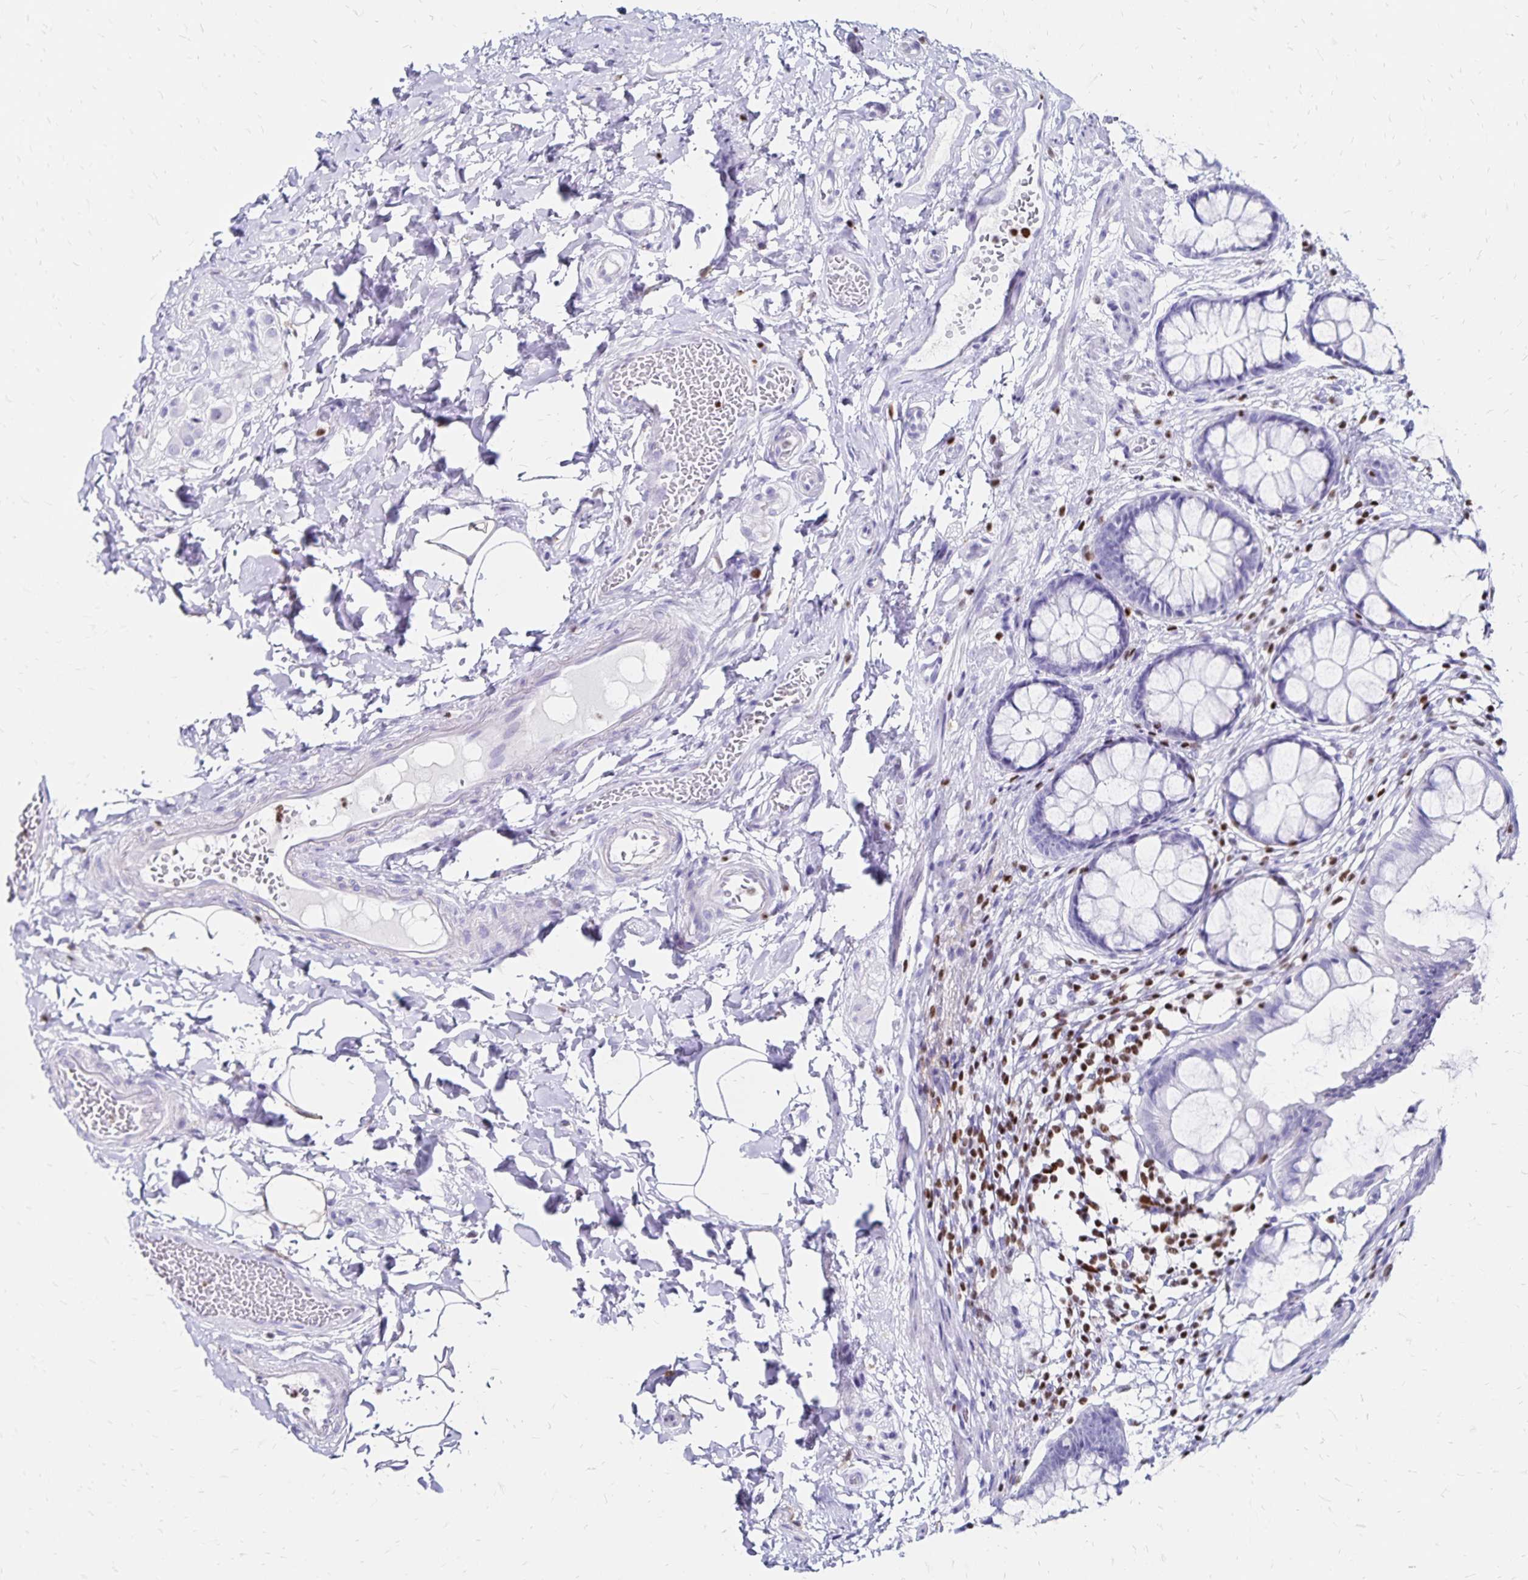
{"staining": {"intensity": "negative", "quantity": "none", "location": "none"}, "tissue": "rectum", "cell_type": "Glandular cells", "image_type": "normal", "snomed": [{"axis": "morphology", "description": "Normal tissue, NOS"}, {"axis": "topography", "description": "Rectum"}], "caption": "High power microscopy histopathology image of an immunohistochemistry (IHC) micrograph of benign rectum, revealing no significant staining in glandular cells. Nuclei are stained in blue.", "gene": "IKZF1", "patient": {"sex": "female", "age": 62}}